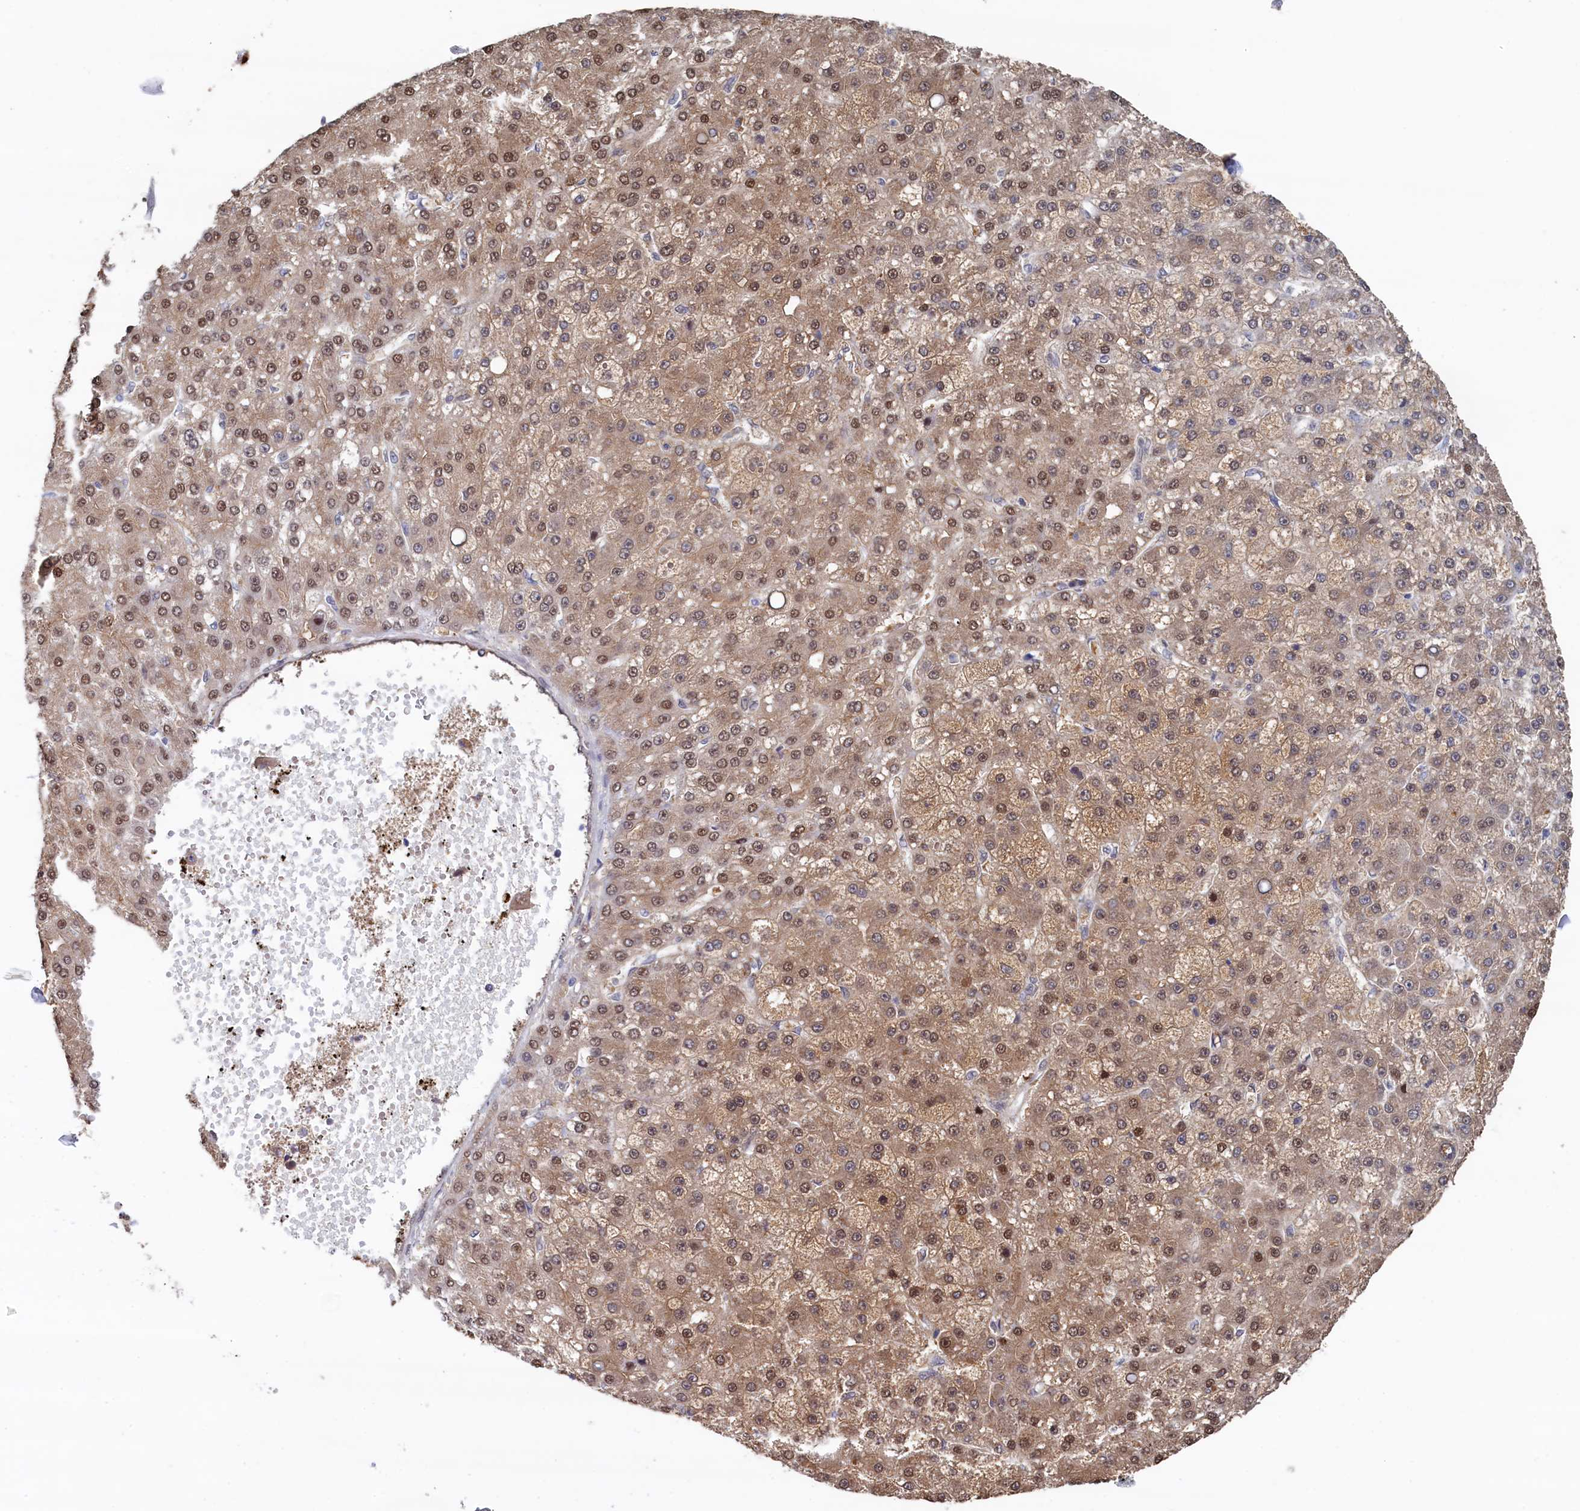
{"staining": {"intensity": "moderate", "quantity": ">75%", "location": "cytoplasmic/membranous,nuclear"}, "tissue": "liver cancer", "cell_type": "Tumor cells", "image_type": "cancer", "snomed": [{"axis": "morphology", "description": "Carcinoma, Hepatocellular, NOS"}, {"axis": "topography", "description": "Liver"}], "caption": "Moderate cytoplasmic/membranous and nuclear staining for a protein is present in approximately >75% of tumor cells of liver cancer (hepatocellular carcinoma) using IHC.", "gene": "AHCY", "patient": {"sex": "male", "age": 67}}